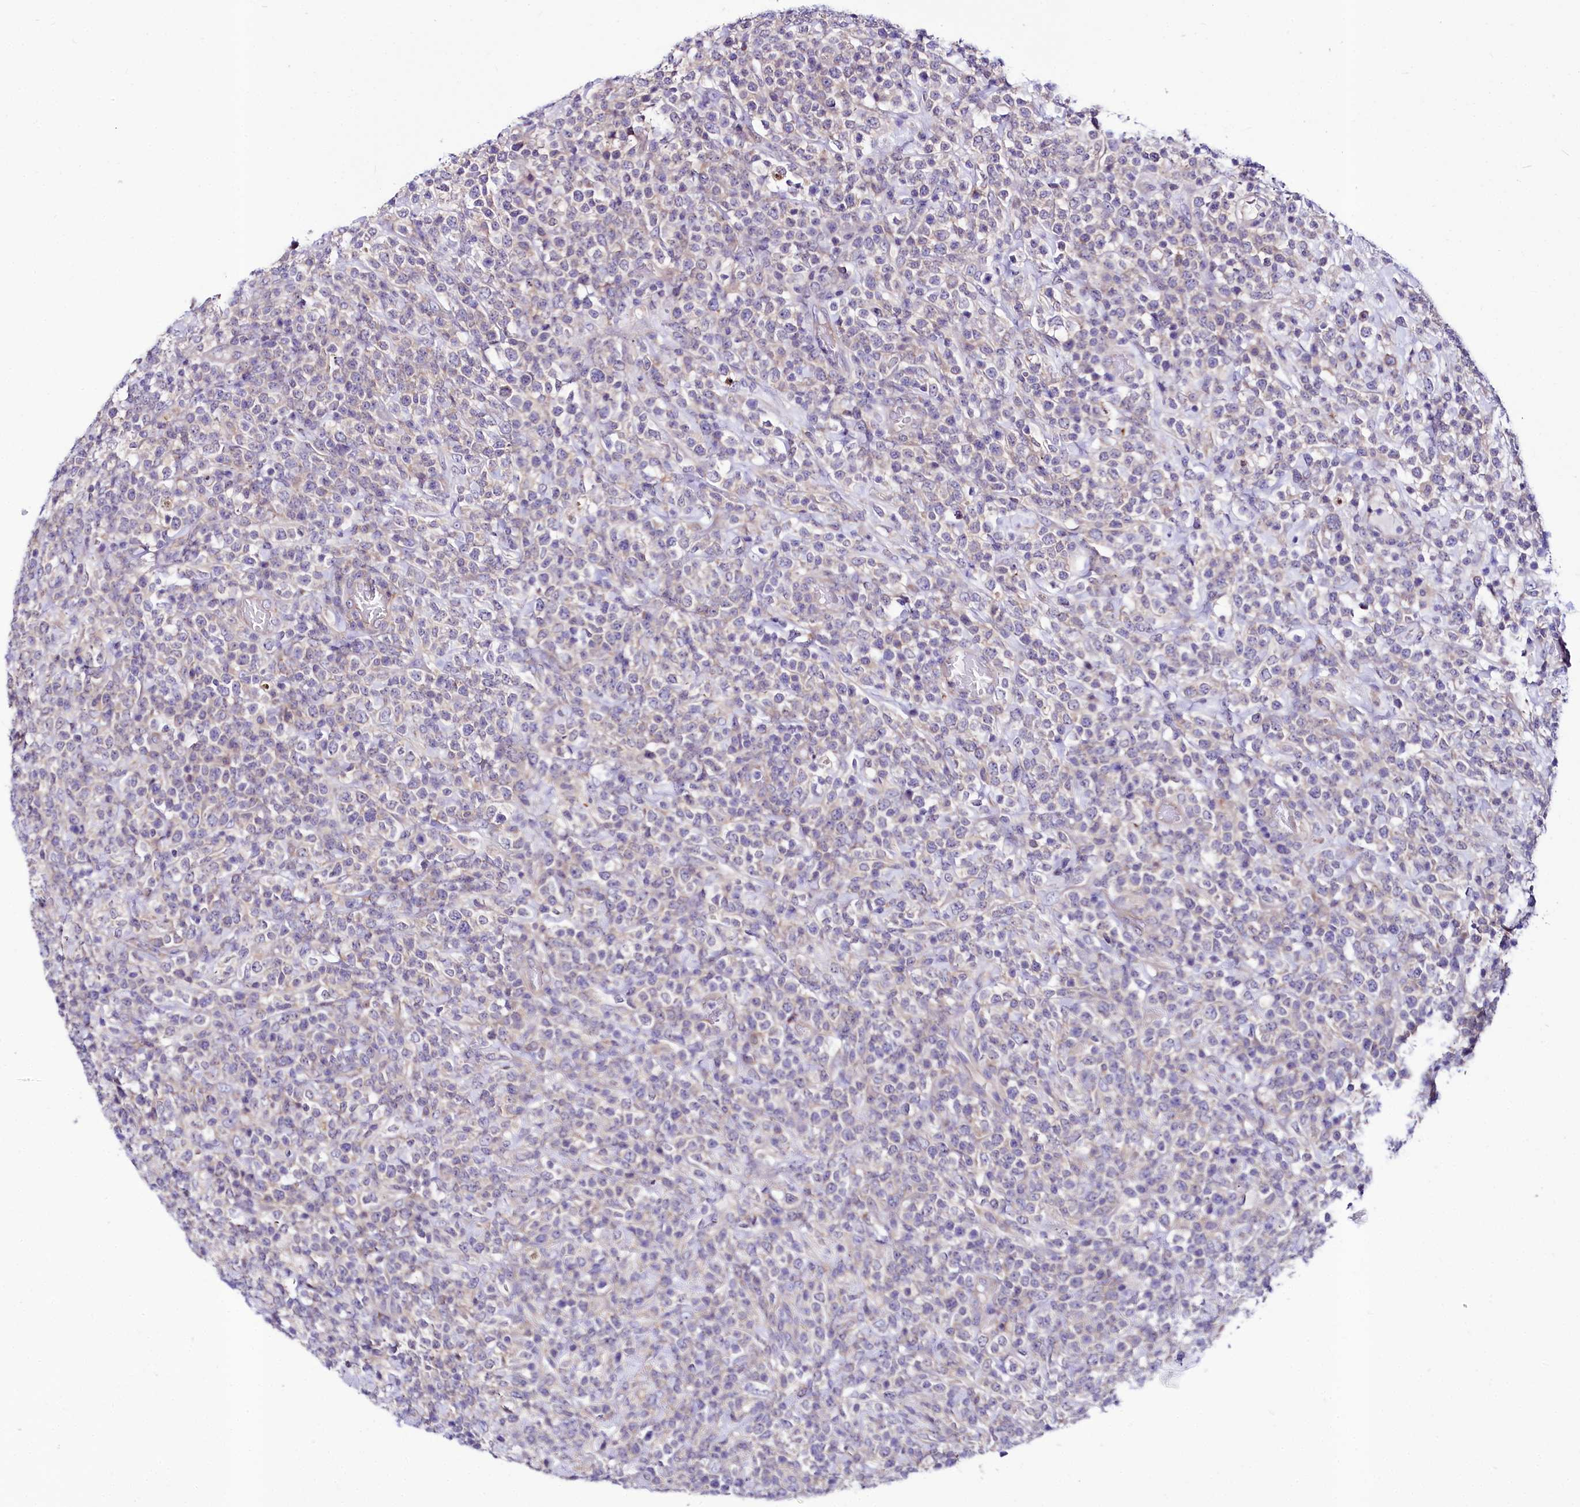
{"staining": {"intensity": "negative", "quantity": "none", "location": "none"}, "tissue": "lymphoma", "cell_type": "Tumor cells", "image_type": "cancer", "snomed": [{"axis": "morphology", "description": "Malignant lymphoma, non-Hodgkin's type, High grade"}, {"axis": "topography", "description": "Colon"}], "caption": "Photomicrograph shows no significant protein positivity in tumor cells of lymphoma. (DAB (3,3'-diaminobenzidine) IHC, high magnification).", "gene": "ABHD5", "patient": {"sex": "female", "age": 53}}